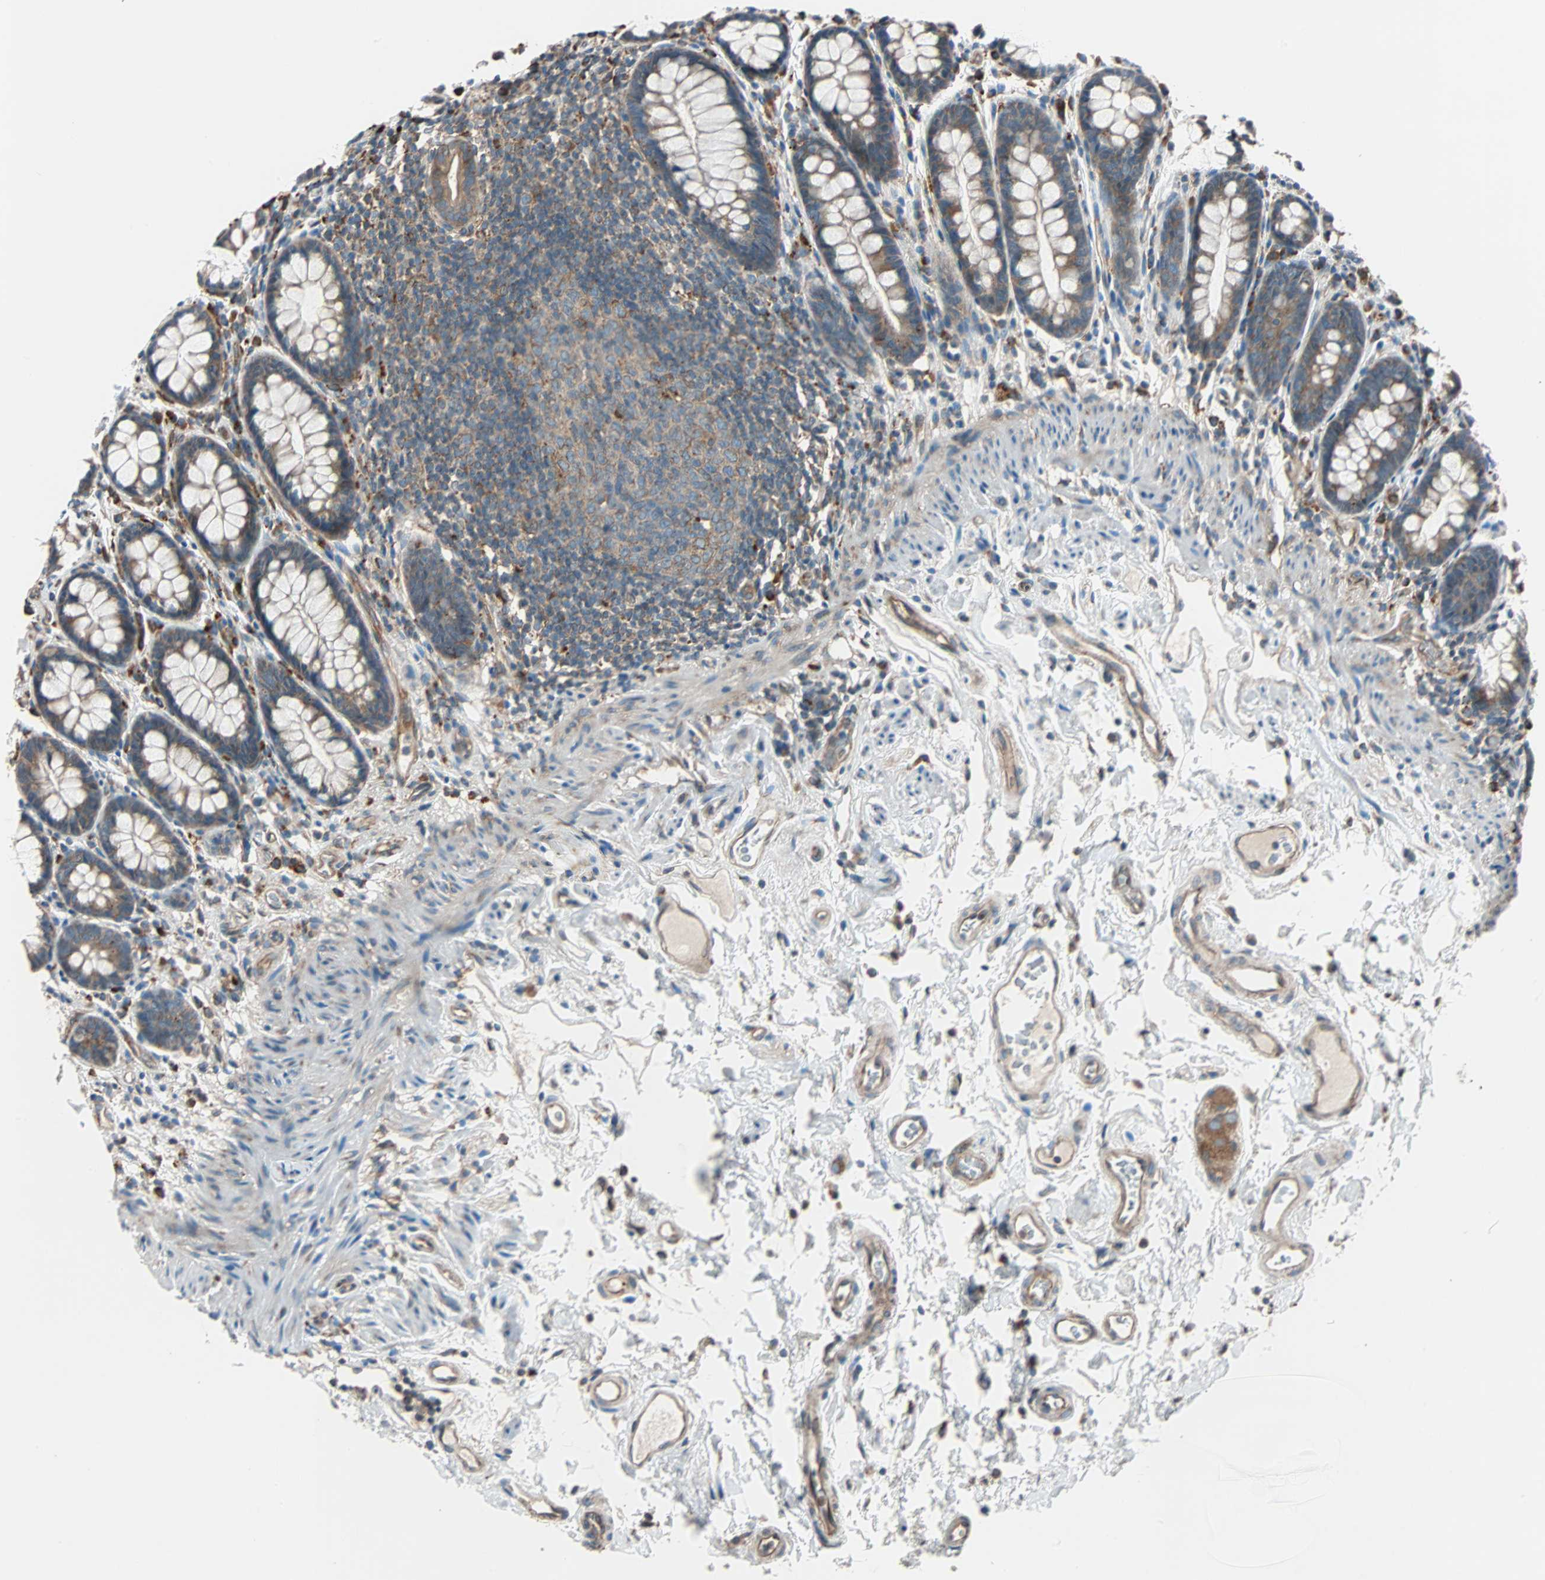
{"staining": {"intensity": "moderate", "quantity": ">75%", "location": "cytoplasmic/membranous"}, "tissue": "rectum", "cell_type": "Glandular cells", "image_type": "normal", "snomed": [{"axis": "morphology", "description": "Normal tissue, NOS"}, {"axis": "topography", "description": "Rectum"}], "caption": "The micrograph shows immunohistochemical staining of normal rectum. There is moderate cytoplasmic/membranous staining is identified in approximately >75% of glandular cells.", "gene": "PHYH", "patient": {"sex": "male", "age": 92}}